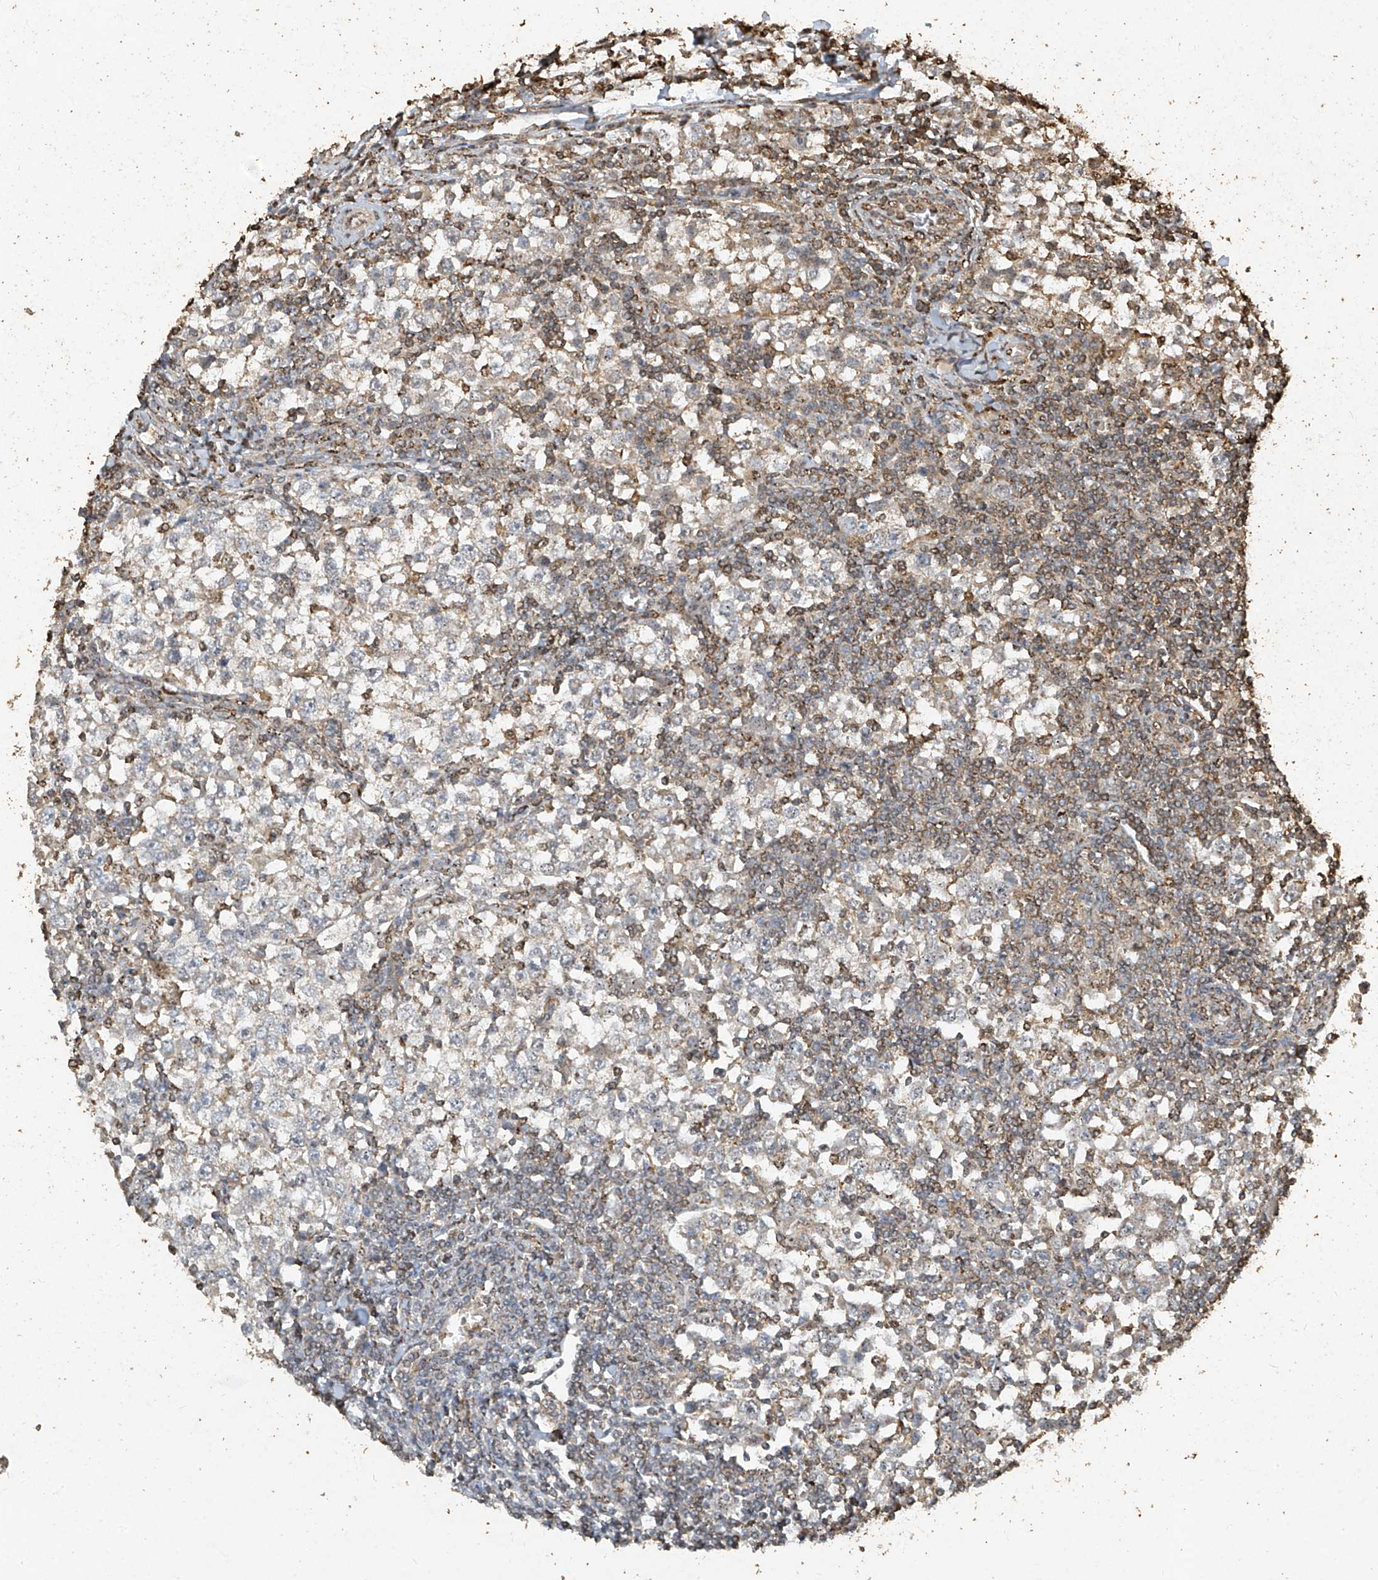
{"staining": {"intensity": "negative", "quantity": "none", "location": "none"}, "tissue": "testis cancer", "cell_type": "Tumor cells", "image_type": "cancer", "snomed": [{"axis": "morphology", "description": "Seminoma, NOS"}, {"axis": "topography", "description": "Testis"}], "caption": "A micrograph of testis cancer stained for a protein exhibits no brown staining in tumor cells.", "gene": "ERBB3", "patient": {"sex": "male", "age": 65}}